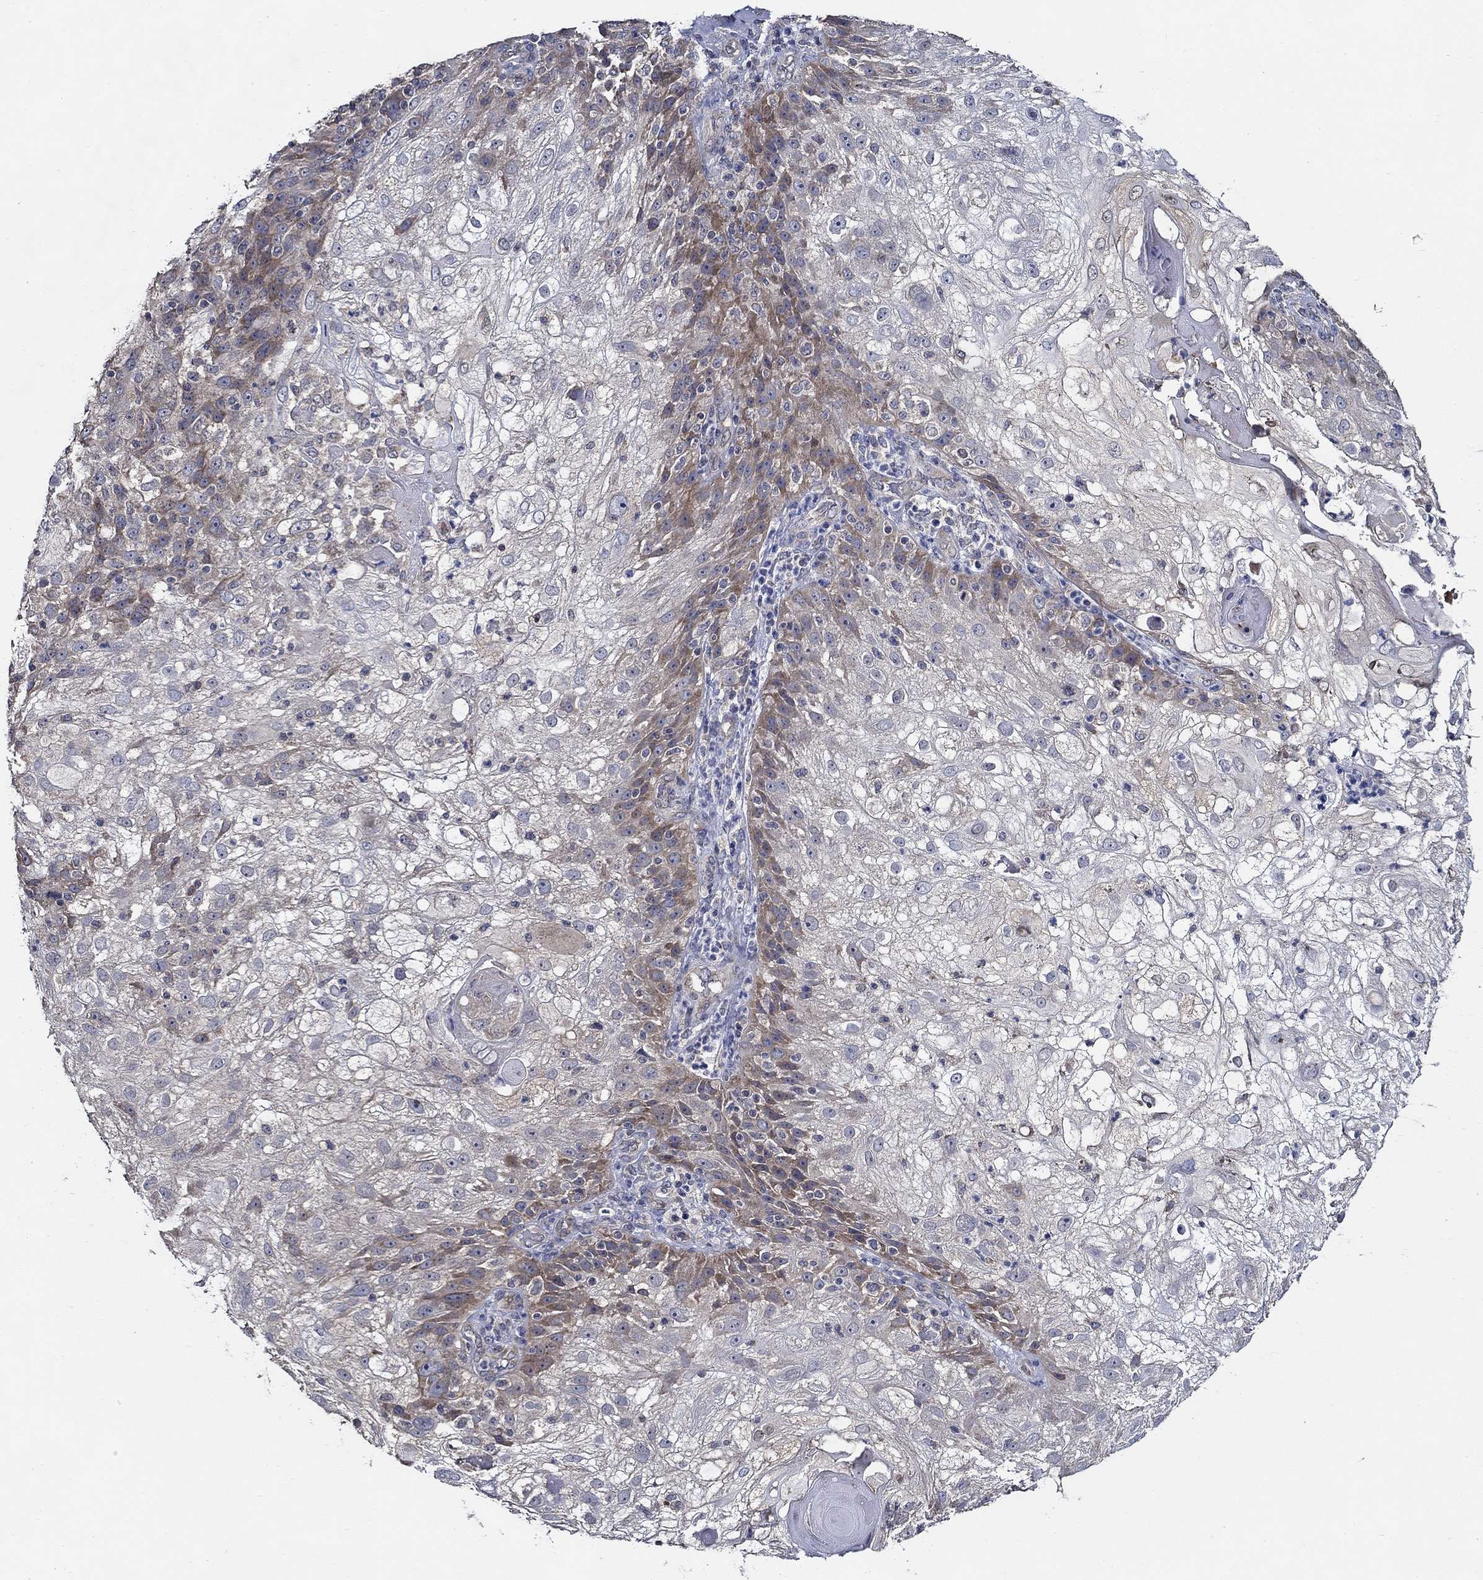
{"staining": {"intensity": "moderate", "quantity": "<25%", "location": "cytoplasmic/membranous"}, "tissue": "skin cancer", "cell_type": "Tumor cells", "image_type": "cancer", "snomed": [{"axis": "morphology", "description": "Normal tissue, NOS"}, {"axis": "morphology", "description": "Squamous cell carcinoma, NOS"}, {"axis": "topography", "description": "Skin"}], "caption": "IHC micrograph of neoplastic tissue: human squamous cell carcinoma (skin) stained using immunohistochemistry demonstrates low levels of moderate protein expression localized specifically in the cytoplasmic/membranous of tumor cells, appearing as a cytoplasmic/membranous brown color.", "gene": "WDR53", "patient": {"sex": "female", "age": 83}}